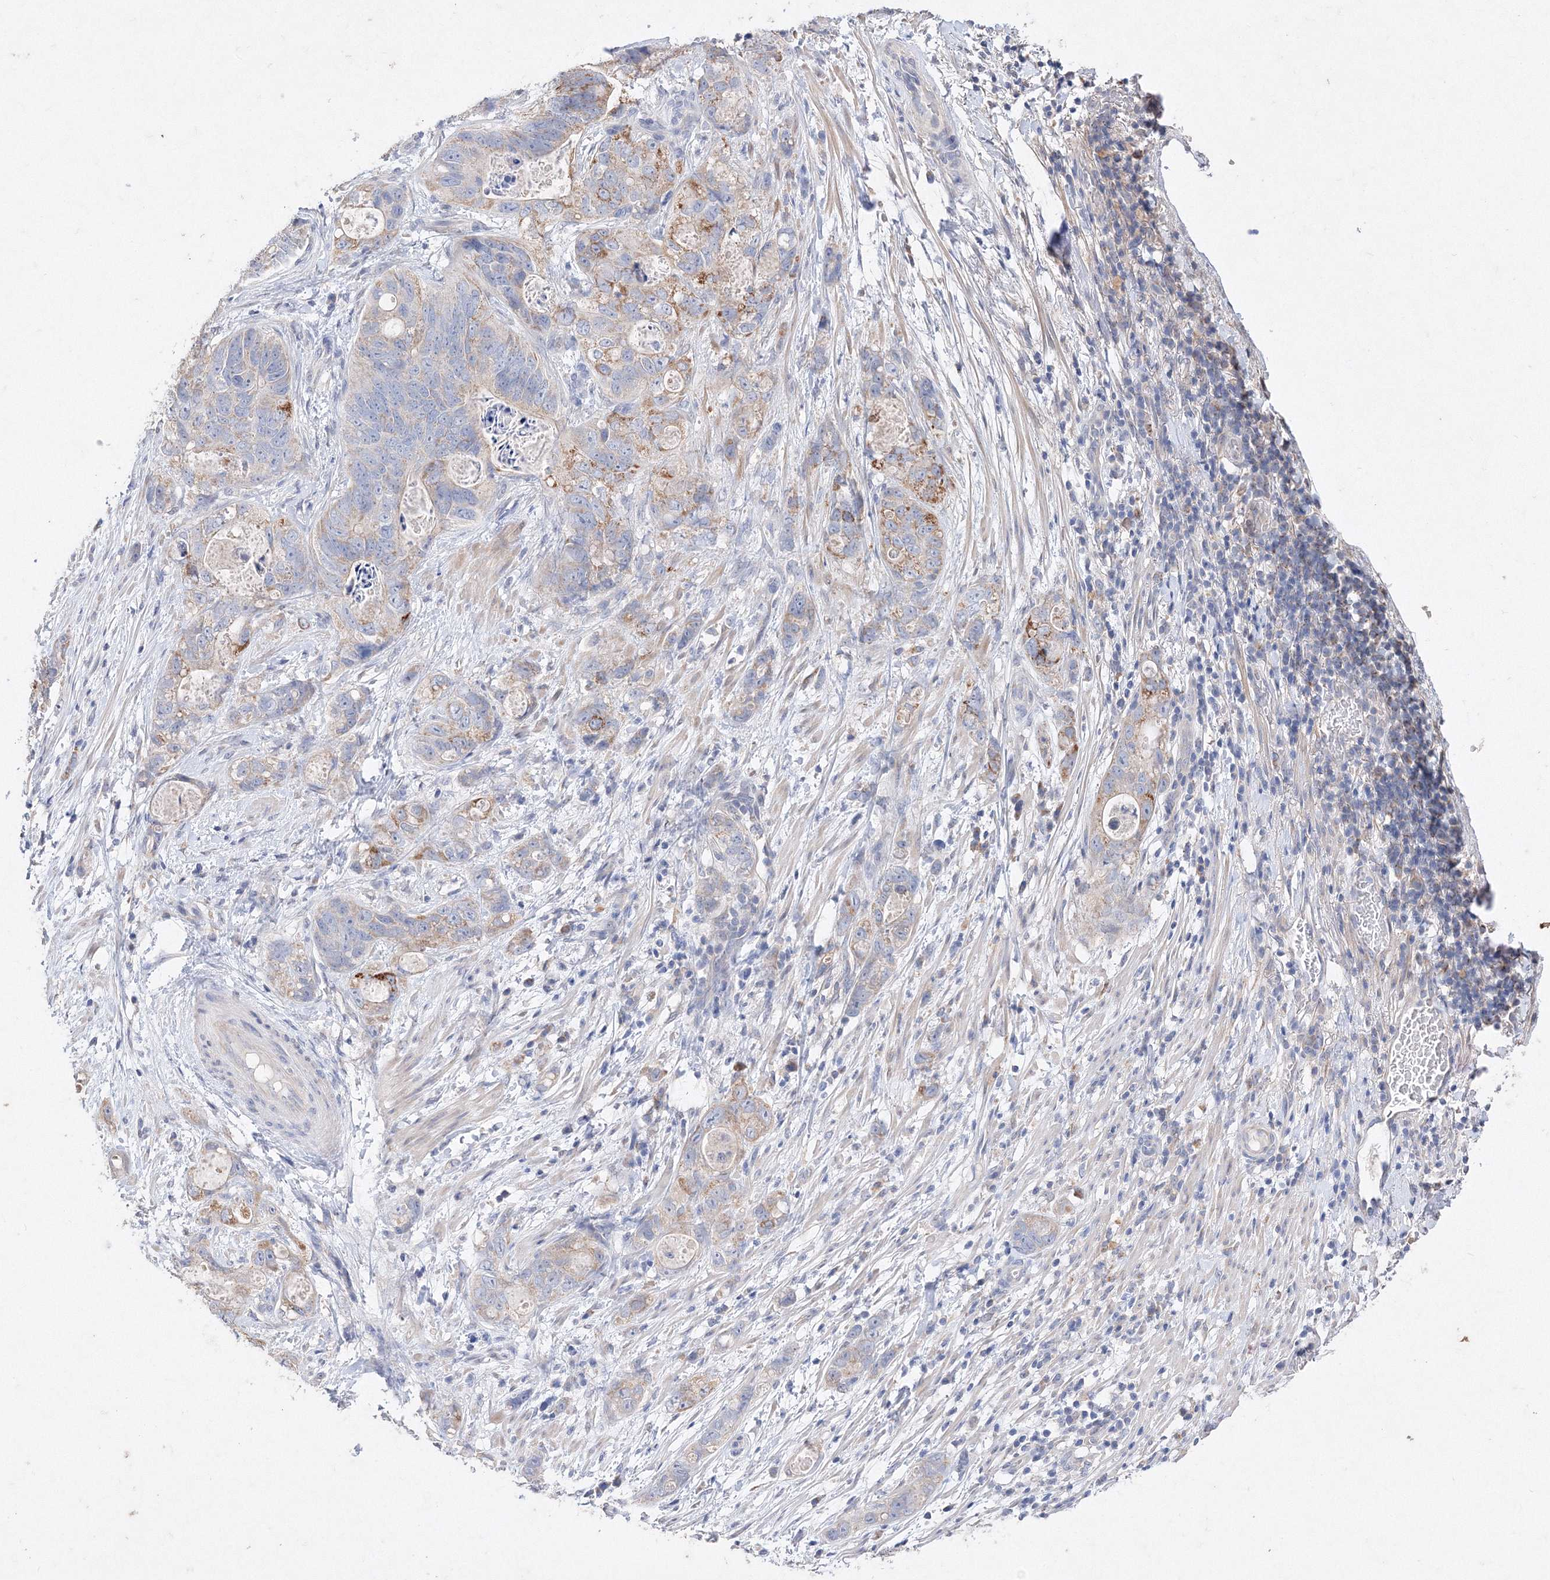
{"staining": {"intensity": "moderate", "quantity": "<25%", "location": "cytoplasmic/membranous"}, "tissue": "stomach cancer", "cell_type": "Tumor cells", "image_type": "cancer", "snomed": [{"axis": "morphology", "description": "Normal tissue, NOS"}, {"axis": "morphology", "description": "Adenocarcinoma, NOS"}, {"axis": "topography", "description": "Stomach"}], "caption": "Tumor cells show moderate cytoplasmic/membranous staining in about <25% of cells in stomach cancer (adenocarcinoma). The staining is performed using DAB brown chromogen to label protein expression. The nuclei are counter-stained blue using hematoxylin.", "gene": "GLS", "patient": {"sex": "female", "age": 89}}